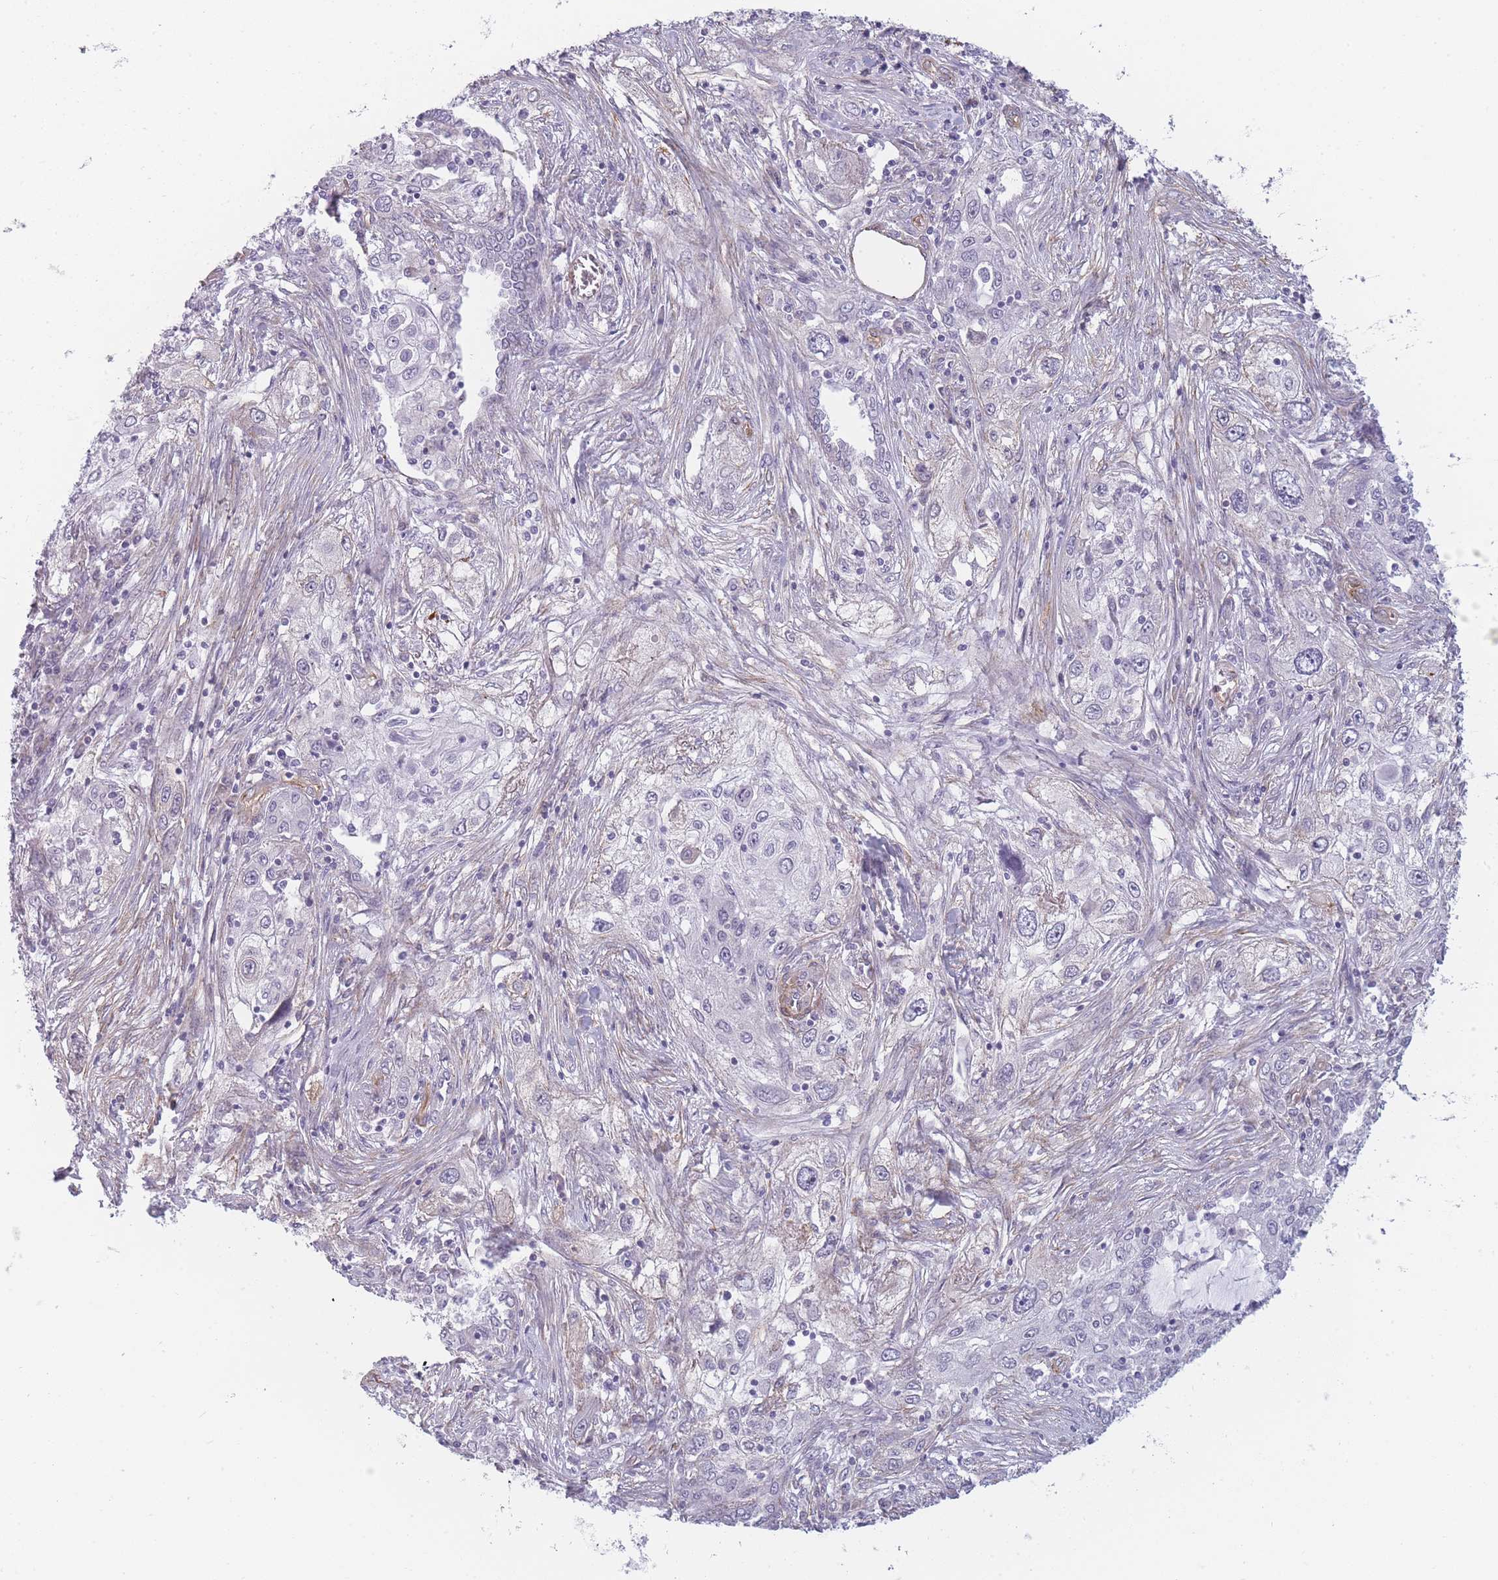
{"staining": {"intensity": "negative", "quantity": "none", "location": "none"}, "tissue": "lung cancer", "cell_type": "Tumor cells", "image_type": "cancer", "snomed": [{"axis": "morphology", "description": "Squamous cell carcinoma, NOS"}, {"axis": "topography", "description": "Lung"}], "caption": "This is an immunohistochemistry (IHC) histopathology image of human squamous cell carcinoma (lung). There is no staining in tumor cells.", "gene": "OR6B3", "patient": {"sex": "female", "age": 69}}